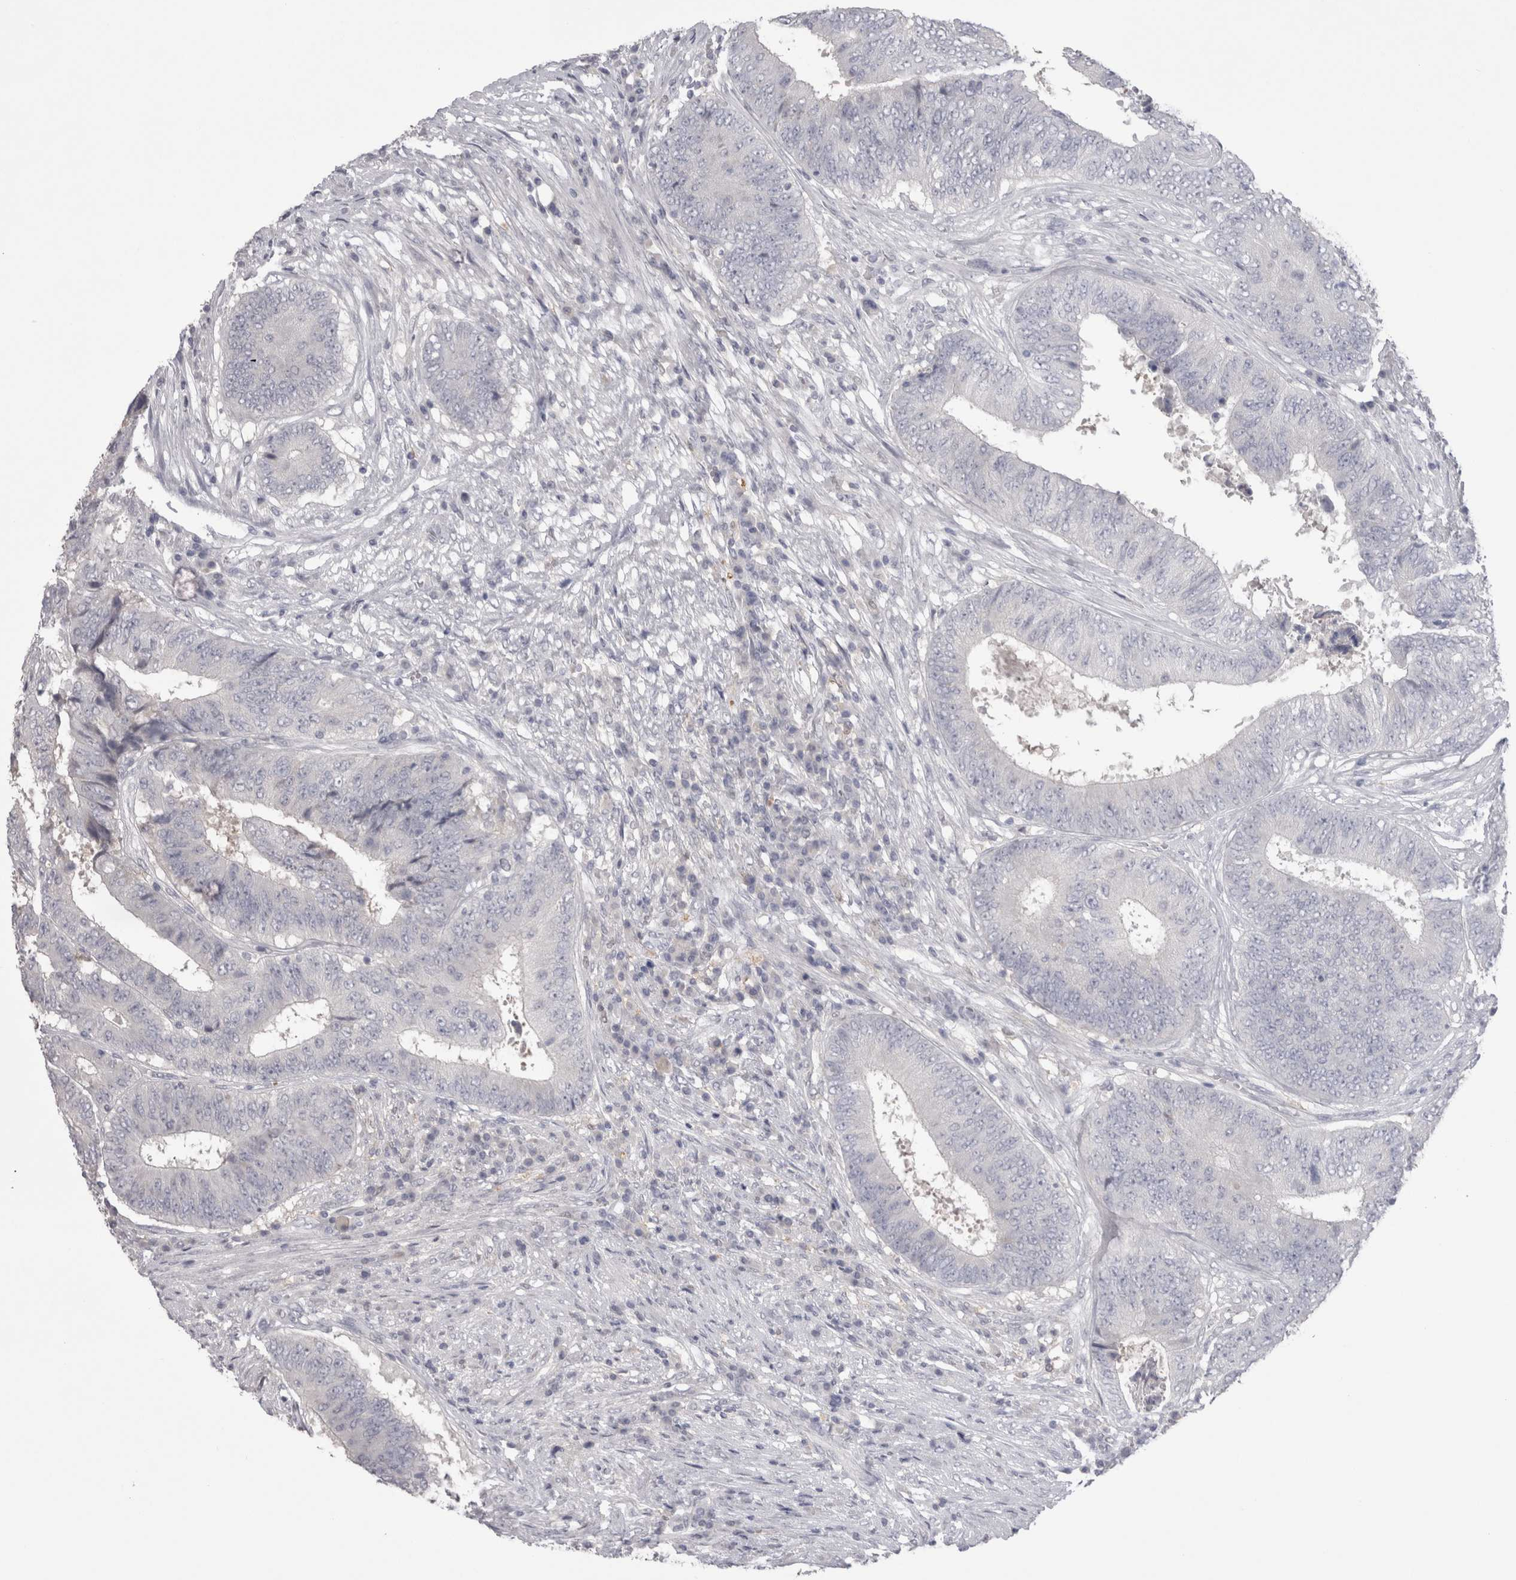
{"staining": {"intensity": "negative", "quantity": "none", "location": "none"}, "tissue": "colorectal cancer", "cell_type": "Tumor cells", "image_type": "cancer", "snomed": [{"axis": "morphology", "description": "Adenocarcinoma, NOS"}, {"axis": "topography", "description": "Rectum"}], "caption": "This is a image of IHC staining of colorectal cancer (adenocarcinoma), which shows no expression in tumor cells.", "gene": "SUCNR1", "patient": {"sex": "male", "age": 72}}